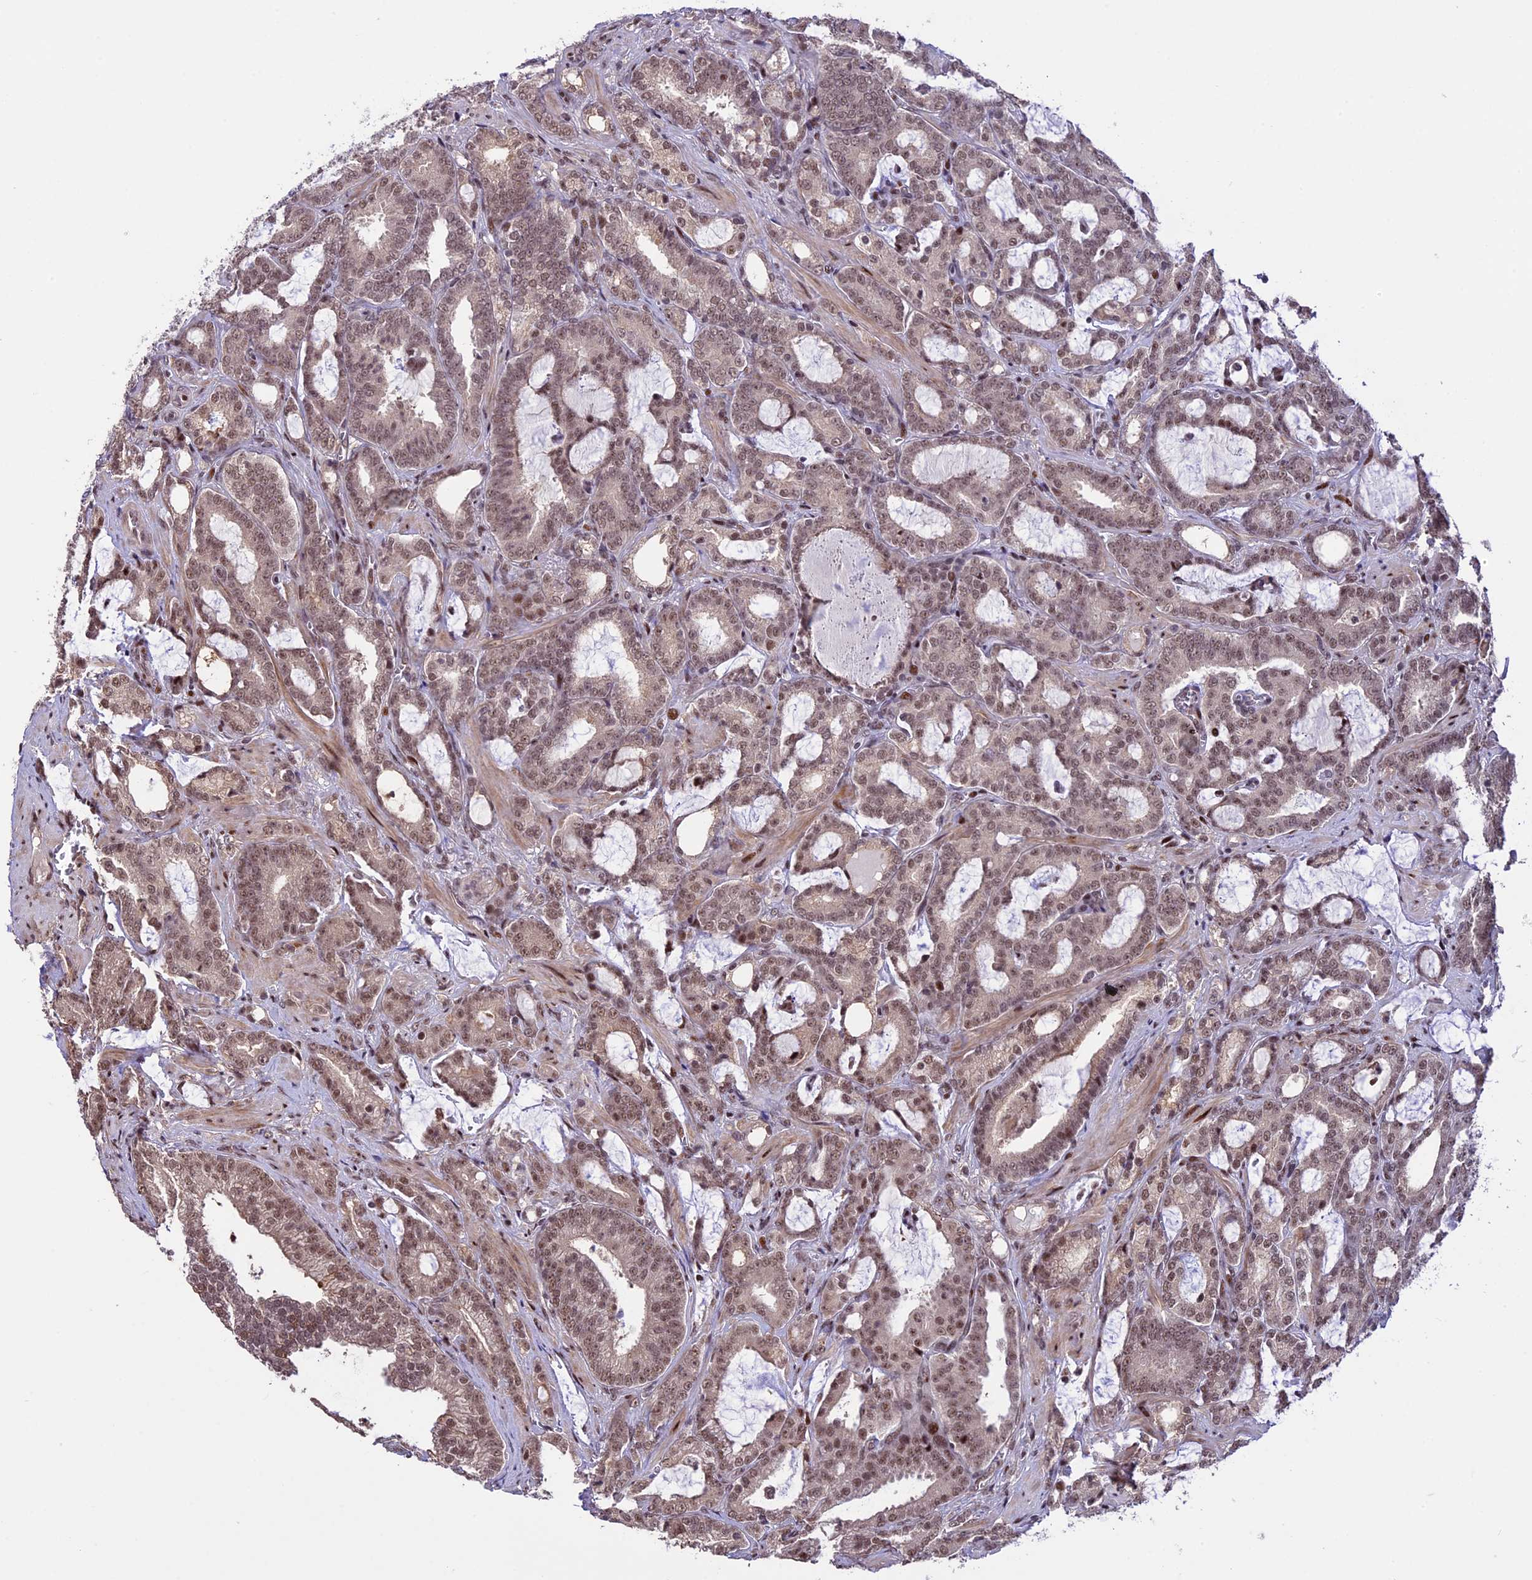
{"staining": {"intensity": "moderate", "quantity": ">75%", "location": "nuclear"}, "tissue": "prostate cancer", "cell_type": "Tumor cells", "image_type": "cancer", "snomed": [{"axis": "morphology", "description": "Adenocarcinoma, High grade"}, {"axis": "topography", "description": "Prostate and seminal vesicle, NOS"}], "caption": "Protein expression by IHC displays moderate nuclear staining in about >75% of tumor cells in prostate cancer (high-grade adenocarcinoma).", "gene": "TCP11L2", "patient": {"sex": "male", "age": 67}}